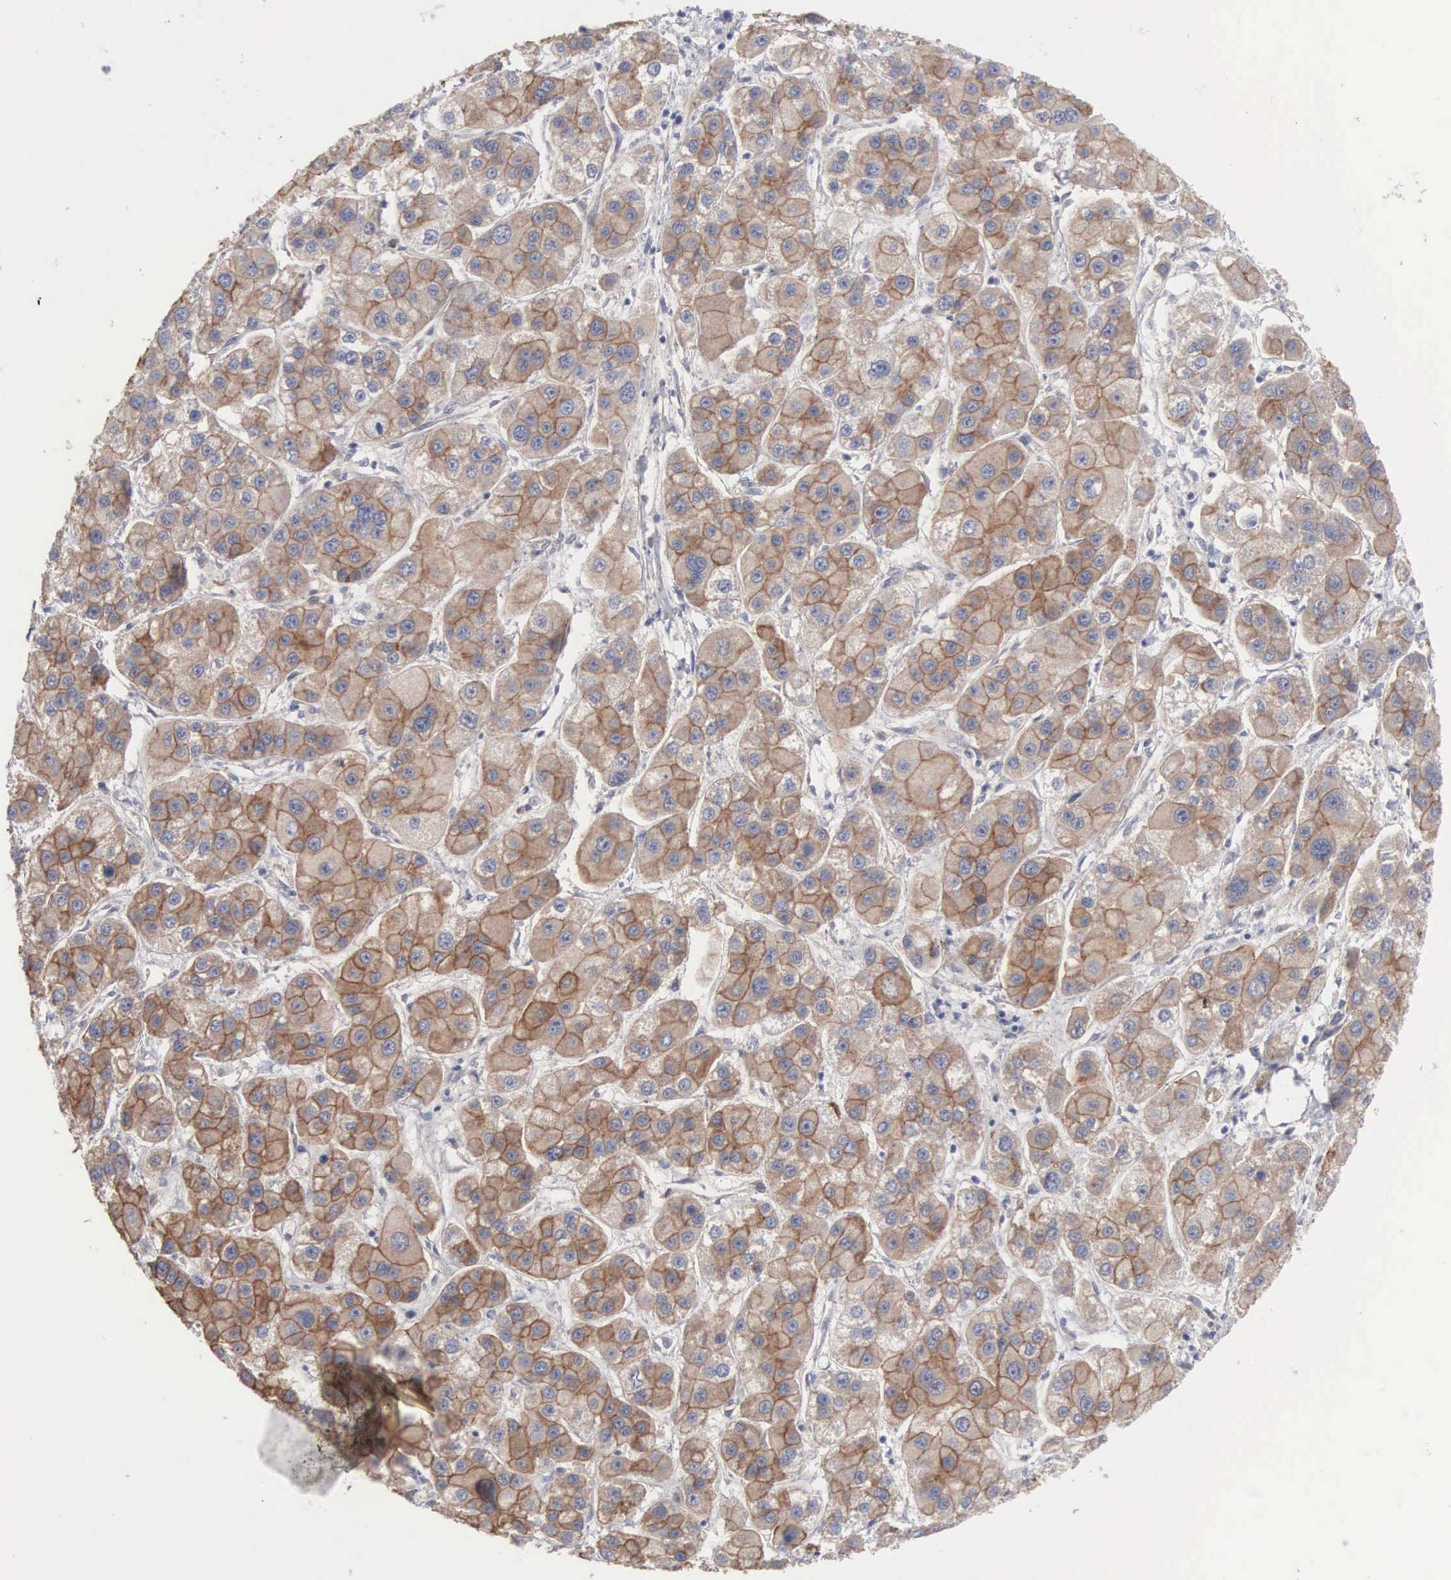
{"staining": {"intensity": "moderate", "quantity": ">75%", "location": "cytoplasmic/membranous"}, "tissue": "liver cancer", "cell_type": "Tumor cells", "image_type": "cancer", "snomed": [{"axis": "morphology", "description": "Carcinoma, Hepatocellular, NOS"}, {"axis": "topography", "description": "Liver"}], "caption": "A histopathology image of hepatocellular carcinoma (liver) stained for a protein displays moderate cytoplasmic/membranous brown staining in tumor cells.", "gene": "INF2", "patient": {"sex": "female", "age": 85}}